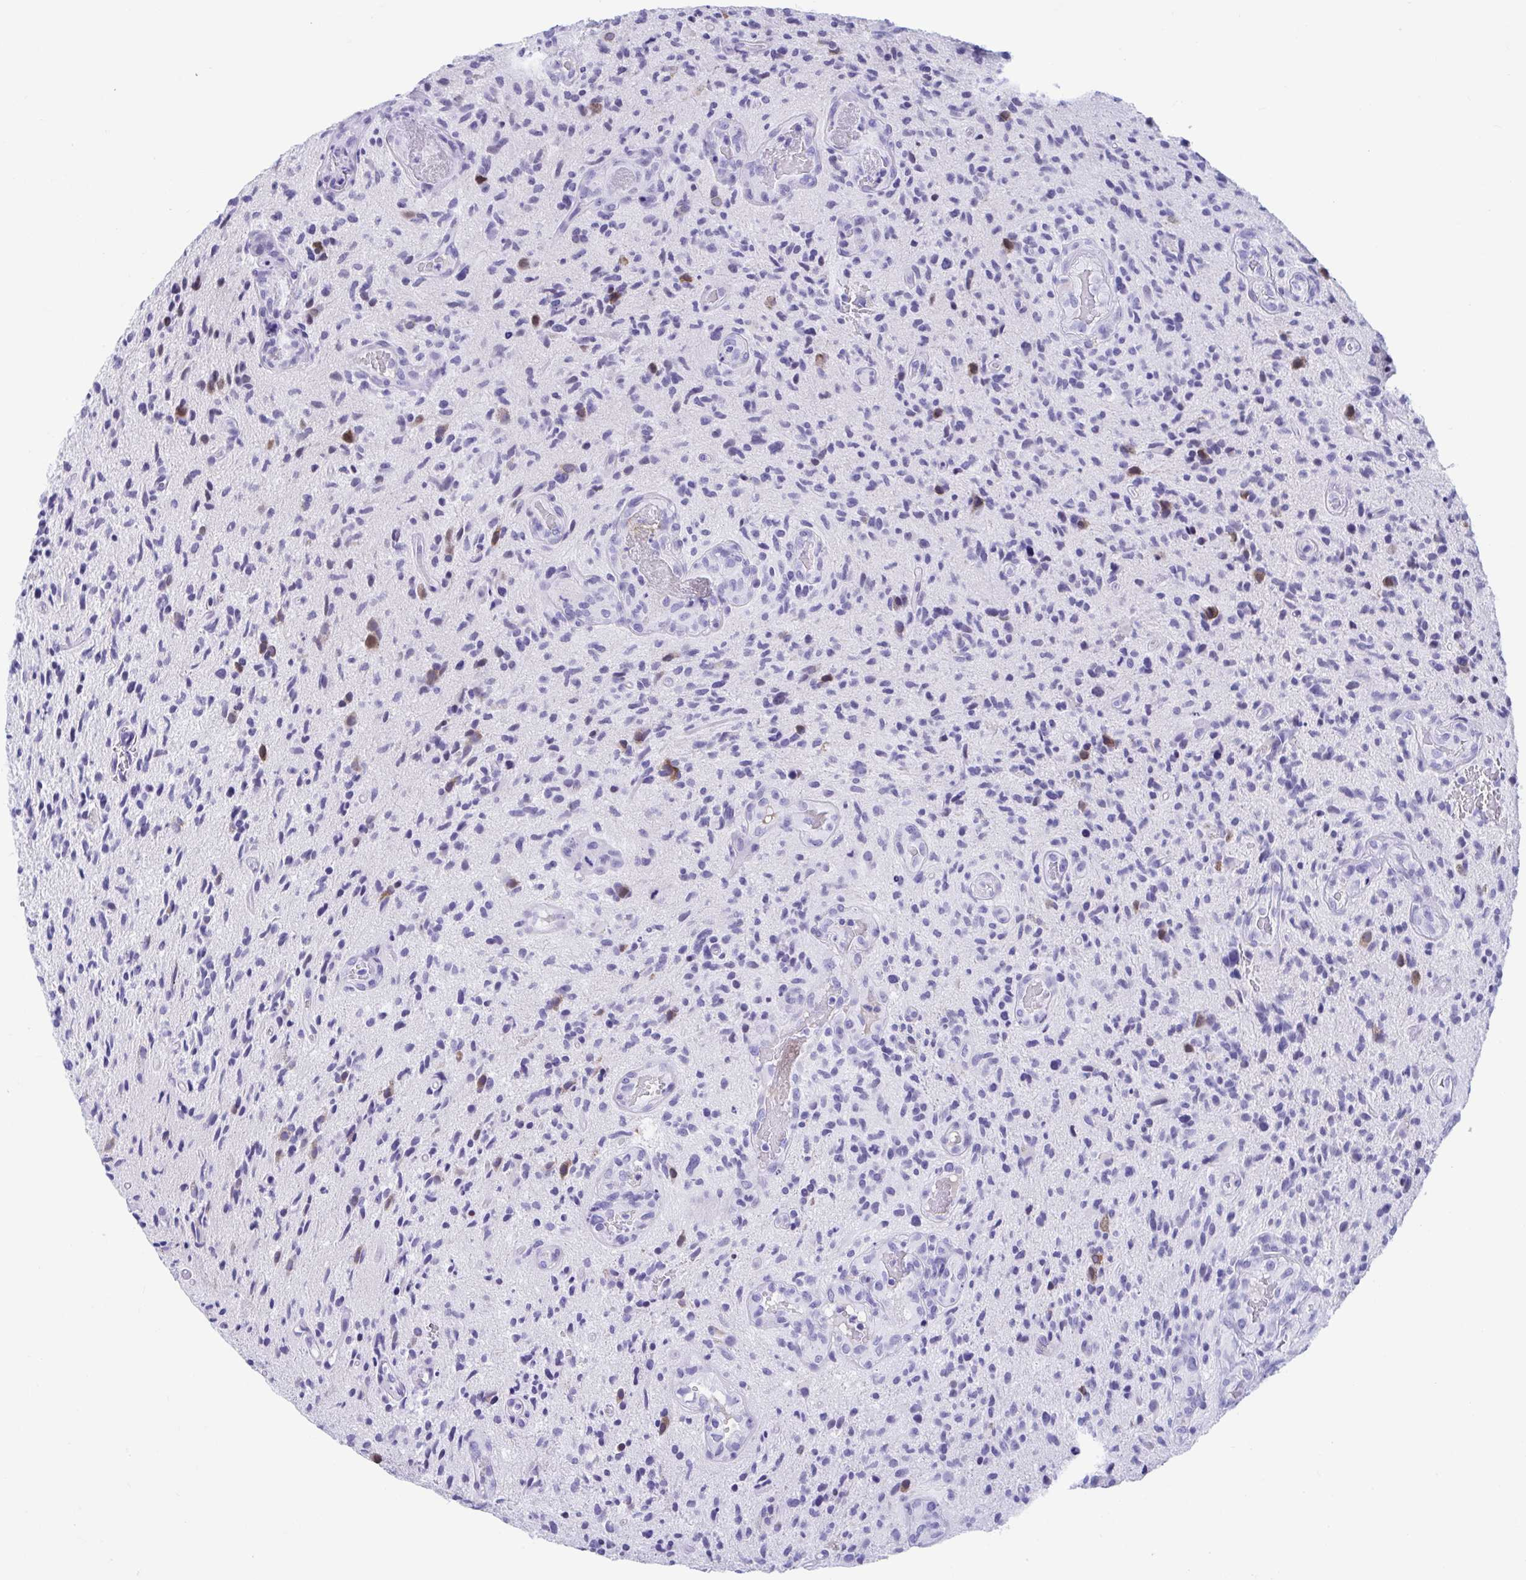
{"staining": {"intensity": "moderate", "quantity": "<25%", "location": "cytoplasmic/membranous"}, "tissue": "glioma", "cell_type": "Tumor cells", "image_type": "cancer", "snomed": [{"axis": "morphology", "description": "Glioma, malignant, High grade"}, {"axis": "topography", "description": "Brain"}], "caption": "High-power microscopy captured an IHC image of malignant high-grade glioma, revealing moderate cytoplasmic/membranous staining in about <25% of tumor cells.", "gene": "TMEM35A", "patient": {"sex": "male", "age": 55}}